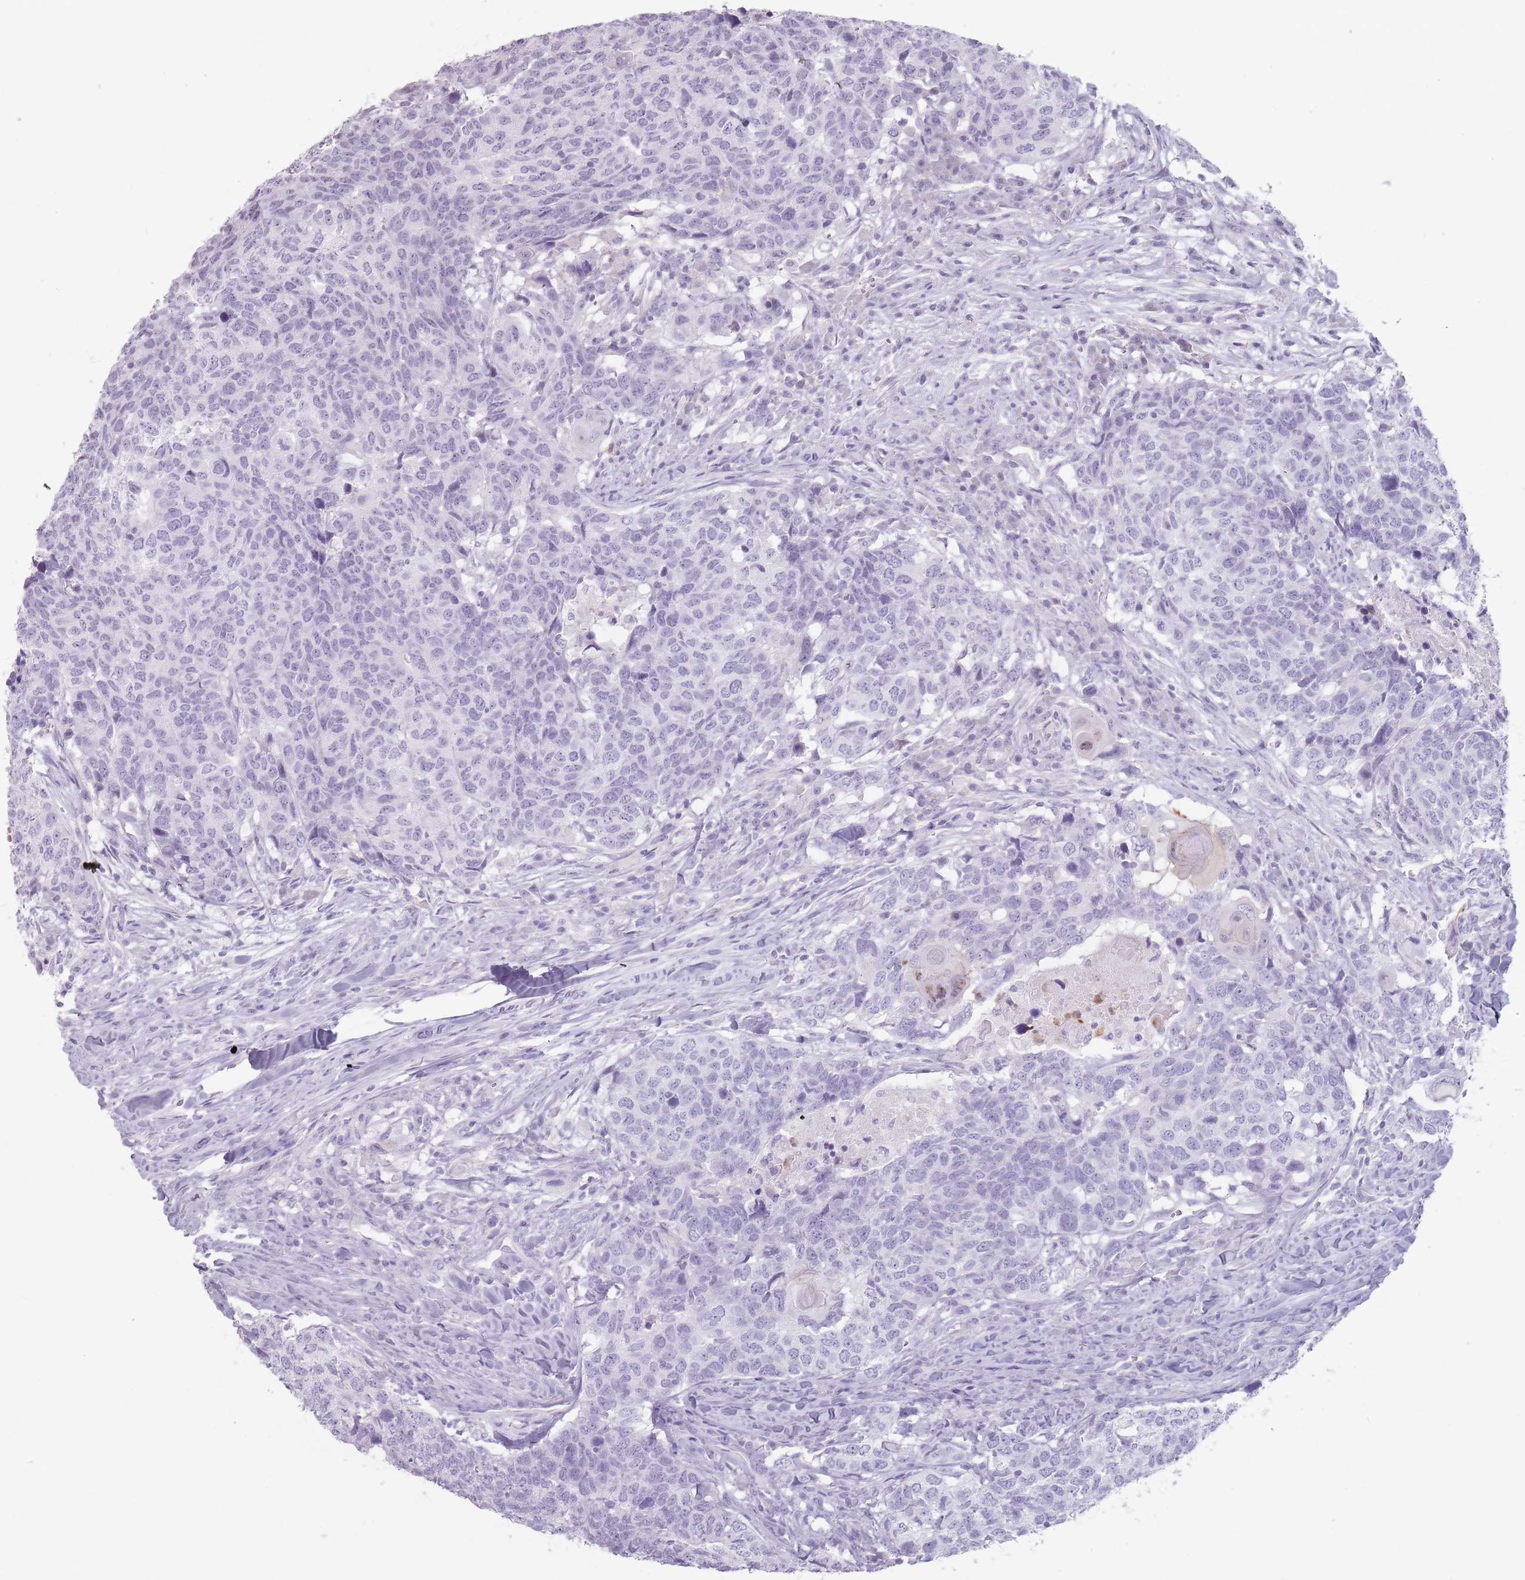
{"staining": {"intensity": "negative", "quantity": "none", "location": "none"}, "tissue": "head and neck cancer", "cell_type": "Tumor cells", "image_type": "cancer", "snomed": [{"axis": "morphology", "description": "Normal tissue, NOS"}, {"axis": "morphology", "description": "Squamous cell carcinoma, NOS"}, {"axis": "topography", "description": "Skeletal muscle"}, {"axis": "topography", "description": "Vascular tissue"}, {"axis": "topography", "description": "Peripheral nerve tissue"}, {"axis": "topography", "description": "Head-Neck"}], "caption": "This is an IHC histopathology image of head and neck squamous cell carcinoma. There is no expression in tumor cells.", "gene": "ZNF584", "patient": {"sex": "male", "age": 66}}